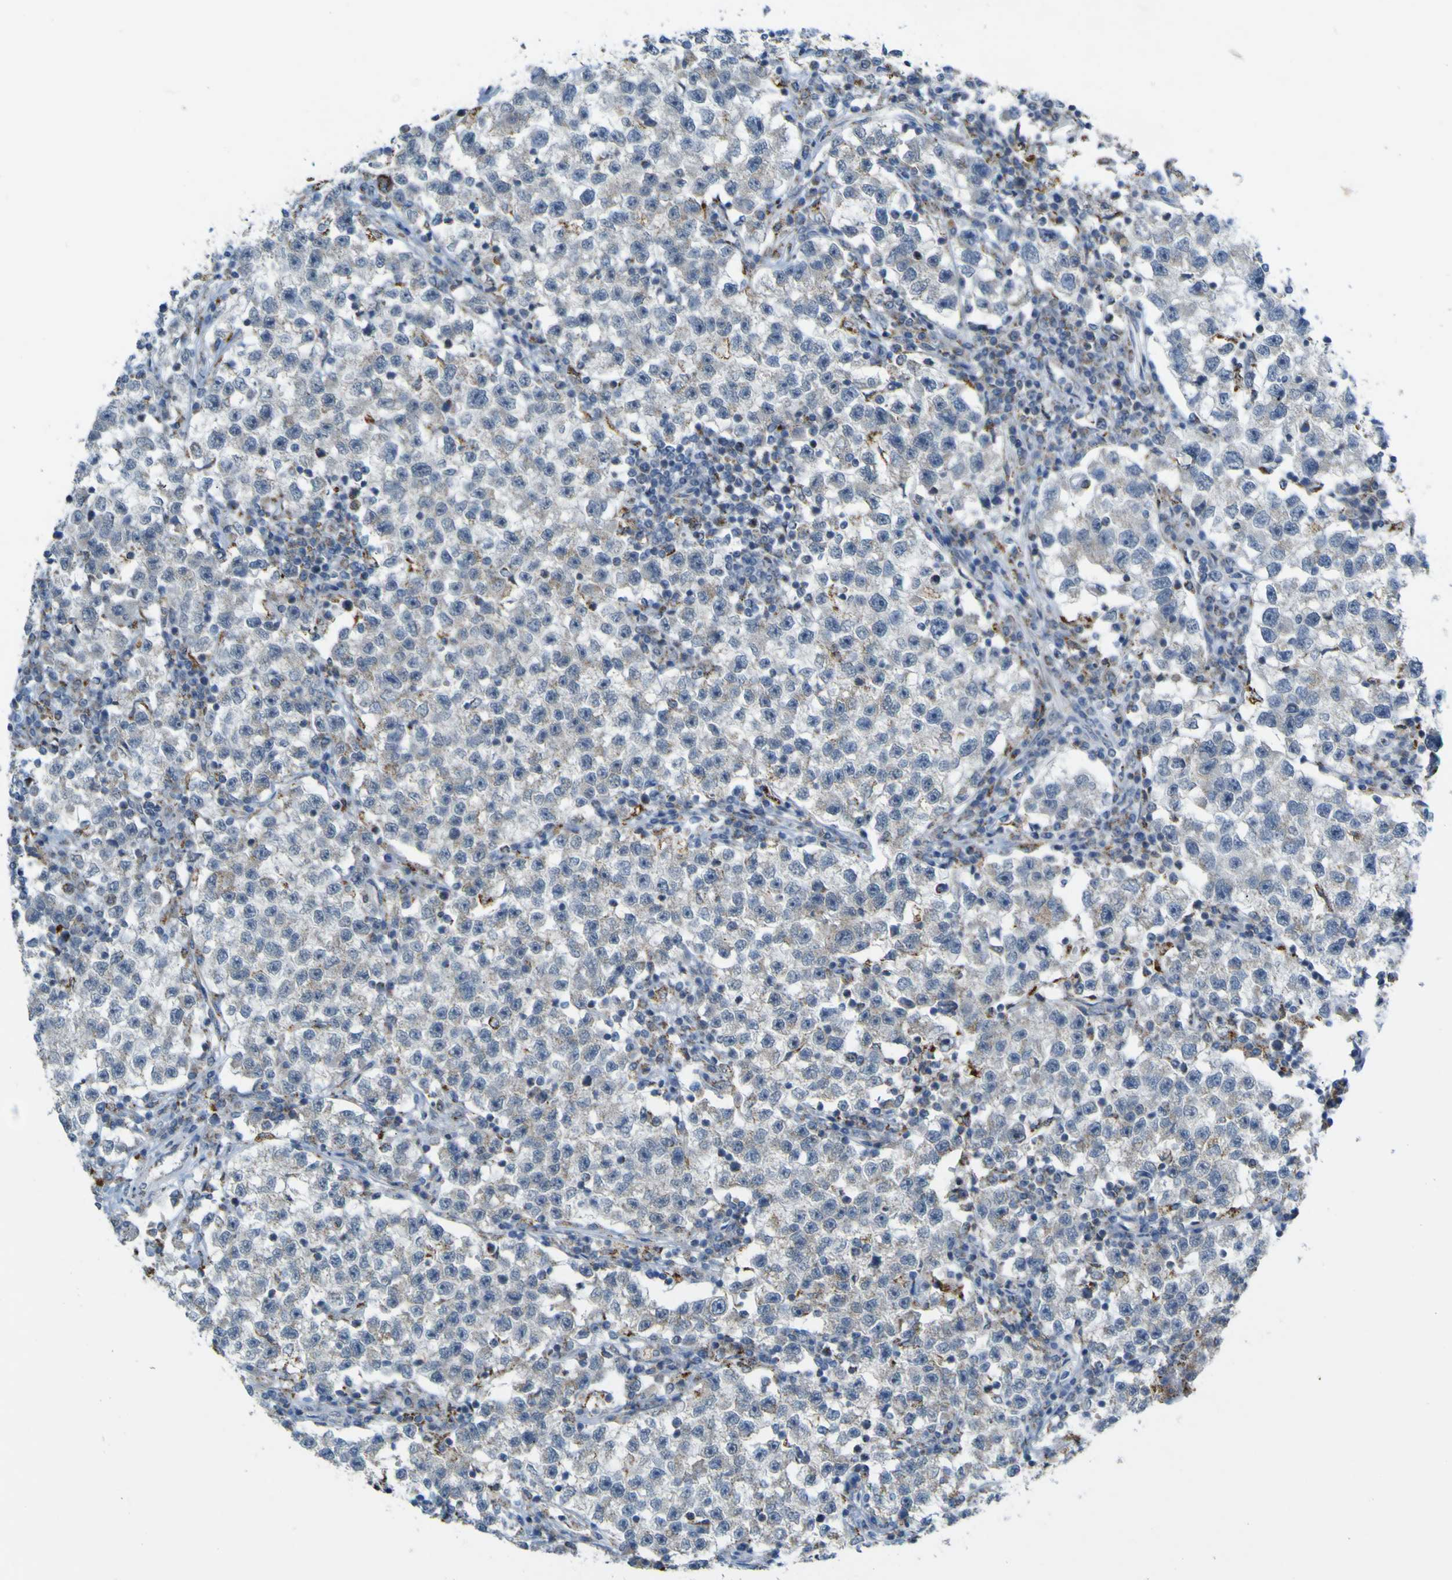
{"staining": {"intensity": "negative", "quantity": "none", "location": "none"}, "tissue": "testis cancer", "cell_type": "Tumor cells", "image_type": "cancer", "snomed": [{"axis": "morphology", "description": "Seminoma, NOS"}, {"axis": "topography", "description": "Testis"}], "caption": "An image of testis cancer (seminoma) stained for a protein reveals no brown staining in tumor cells.", "gene": "ACBD5", "patient": {"sex": "male", "age": 22}}